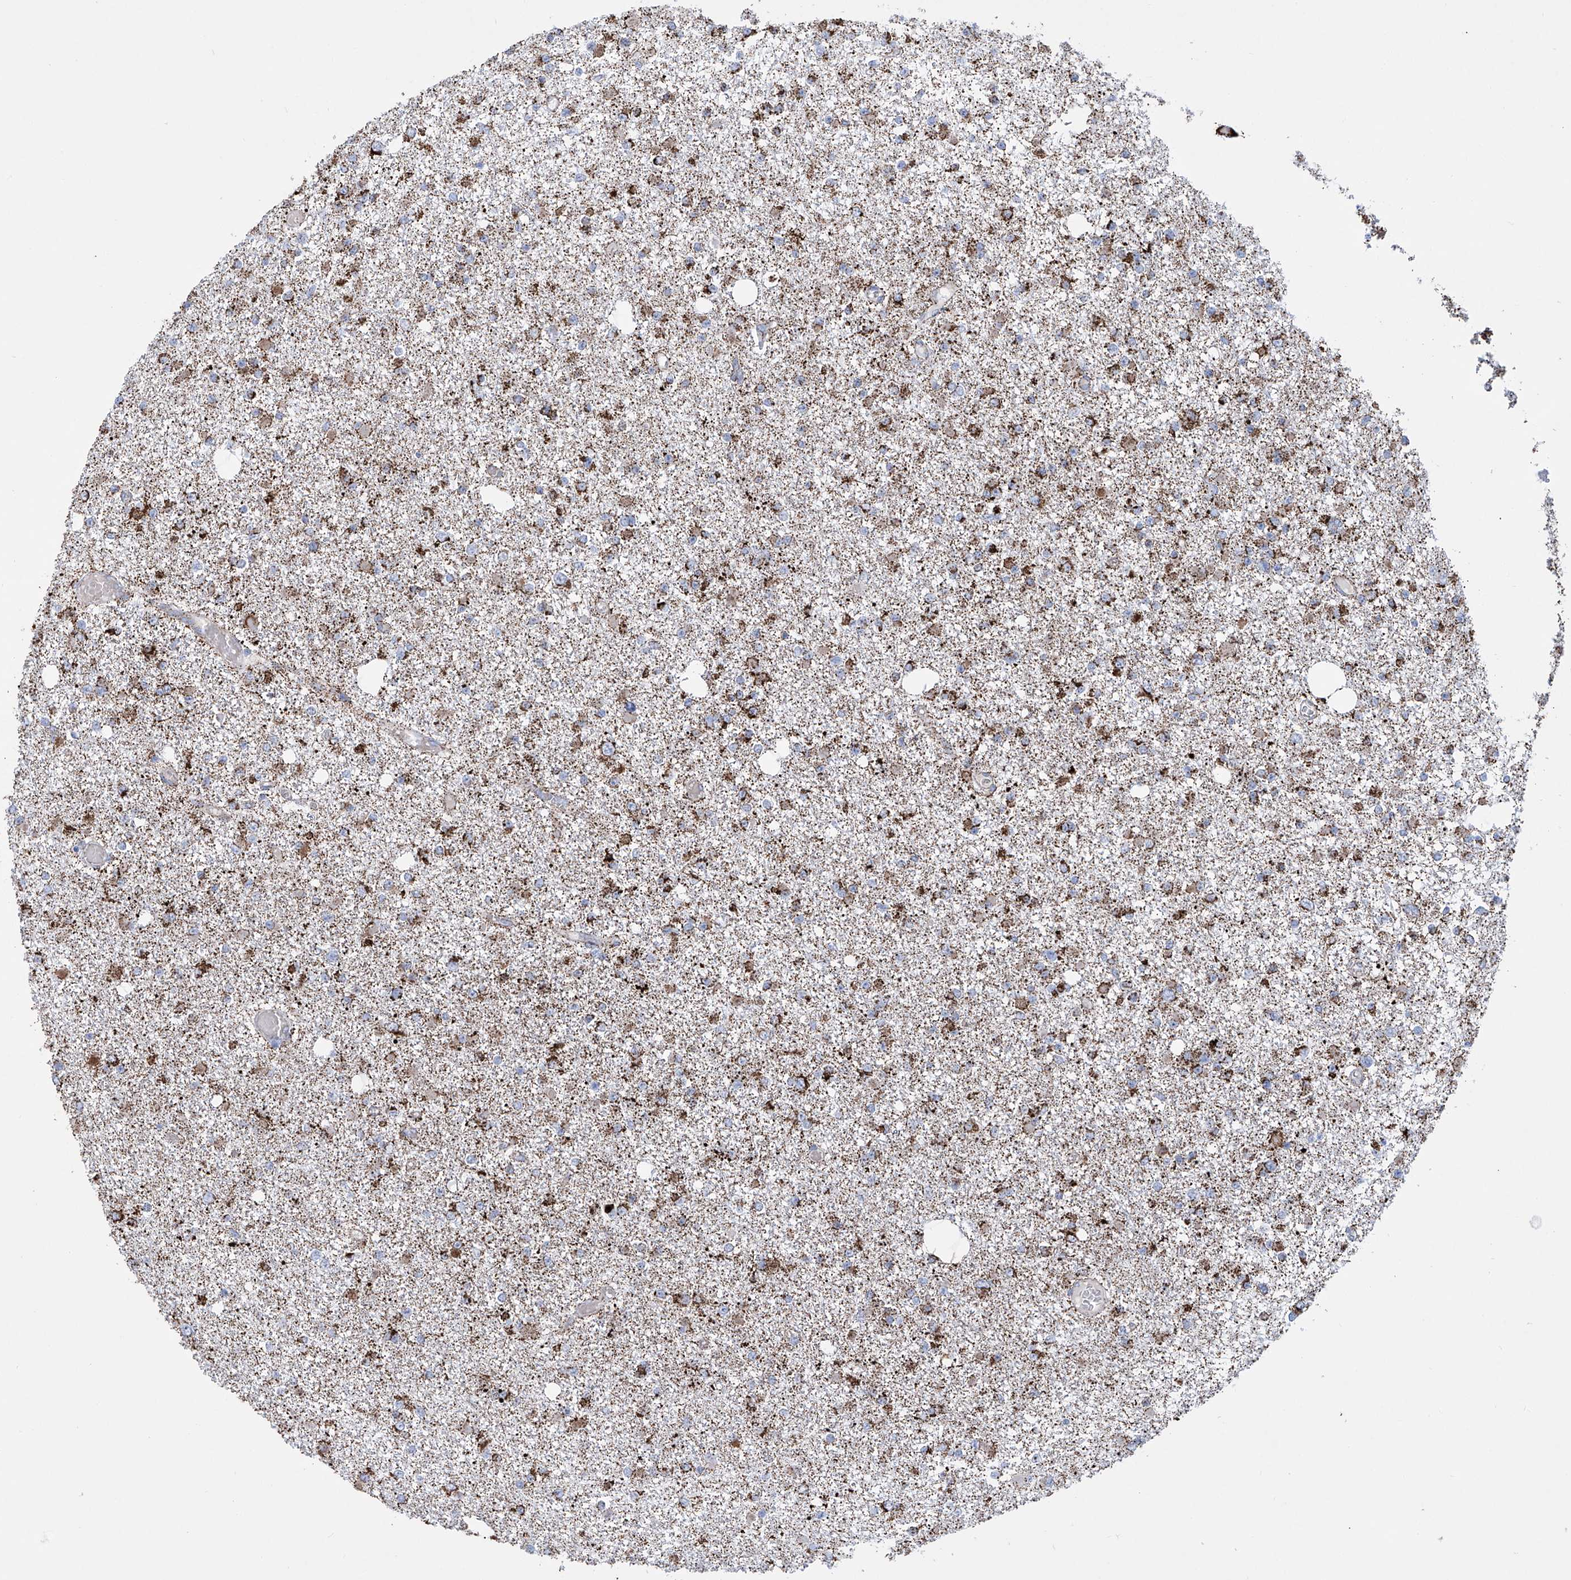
{"staining": {"intensity": "strong", "quantity": "25%-75%", "location": "cytoplasmic/membranous"}, "tissue": "glioma", "cell_type": "Tumor cells", "image_type": "cancer", "snomed": [{"axis": "morphology", "description": "Glioma, malignant, Low grade"}, {"axis": "topography", "description": "Brain"}], "caption": "Glioma stained with a protein marker exhibits strong staining in tumor cells.", "gene": "ALDH6A1", "patient": {"sex": "female", "age": 22}}